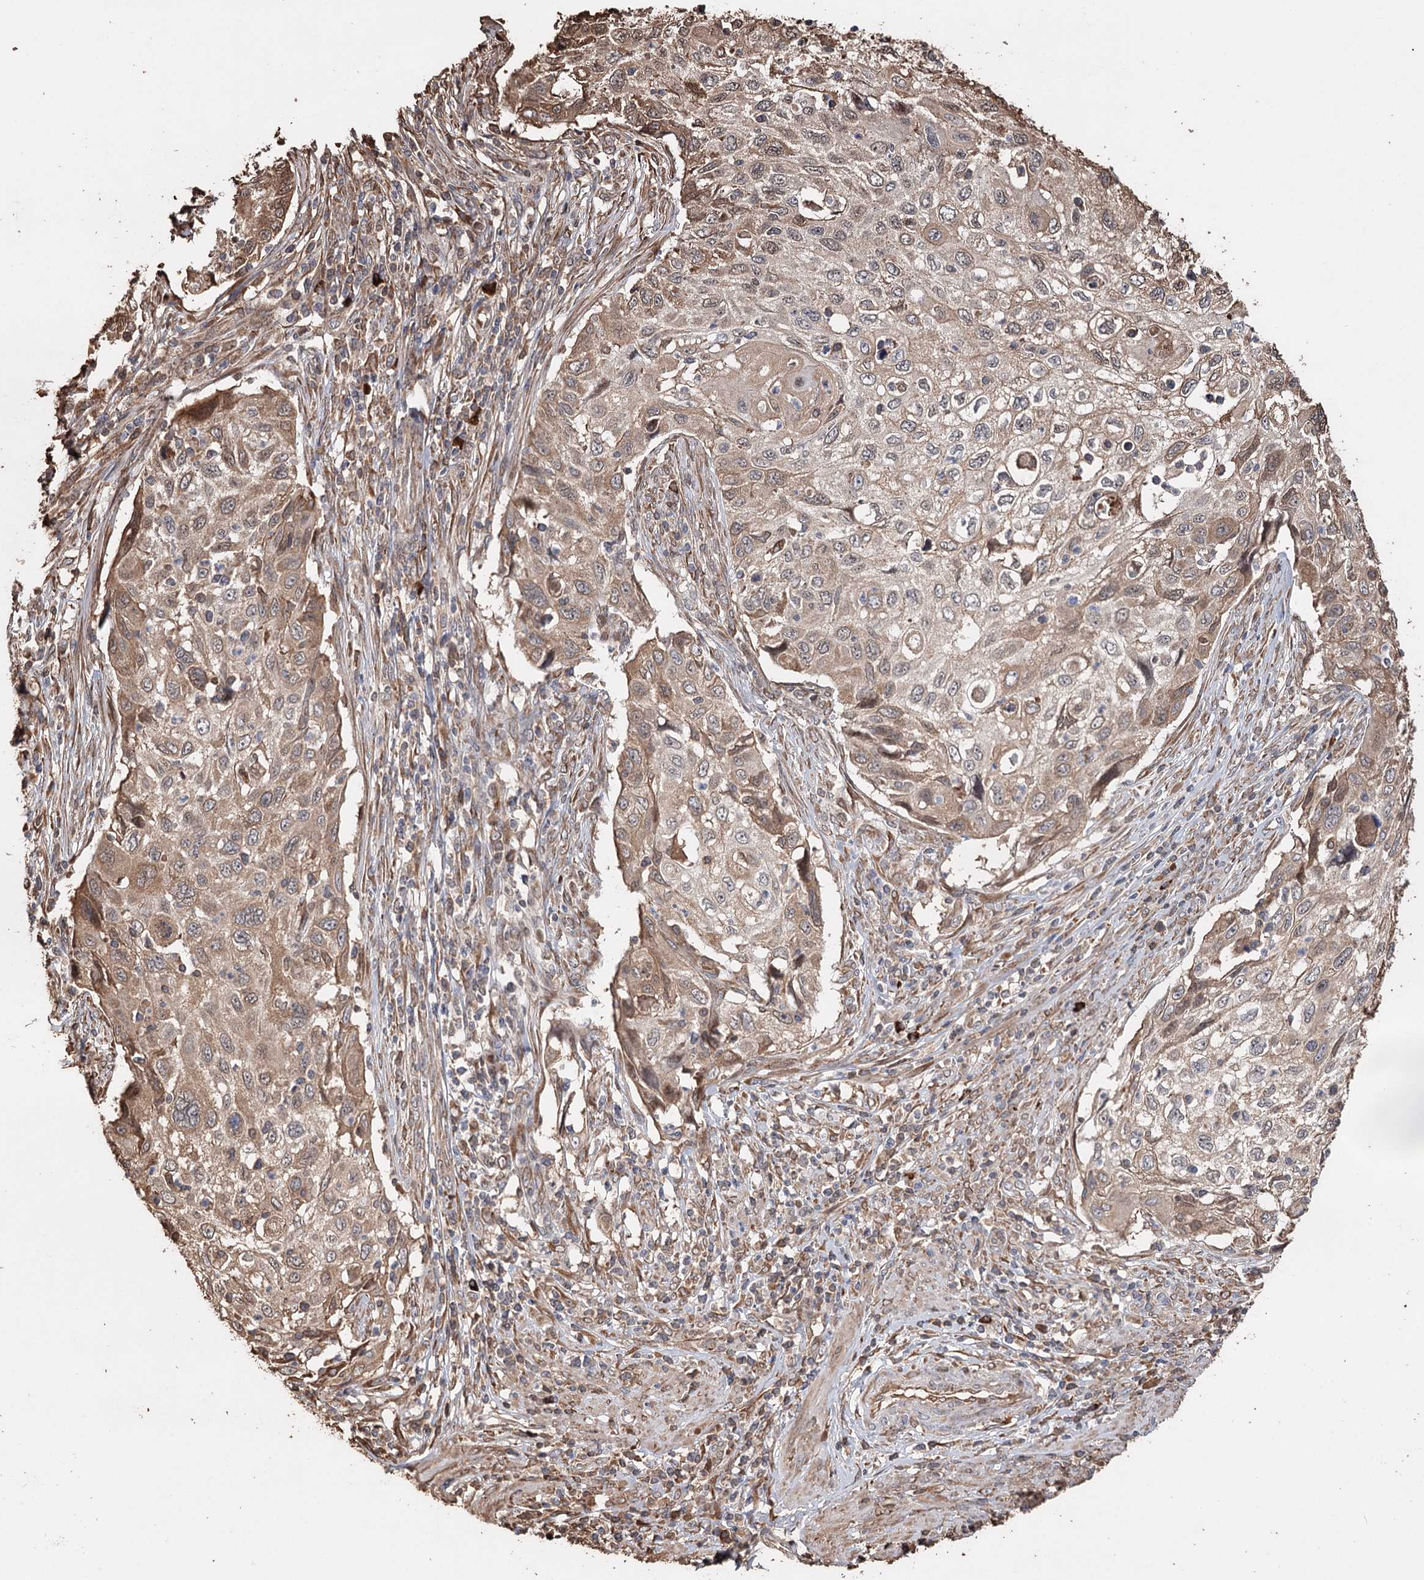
{"staining": {"intensity": "moderate", "quantity": ">75%", "location": "cytoplasmic/membranous,nuclear"}, "tissue": "cervical cancer", "cell_type": "Tumor cells", "image_type": "cancer", "snomed": [{"axis": "morphology", "description": "Squamous cell carcinoma, NOS"}, {"axis": "topography", "description": "Cervix"}], "caption": "The photomicrograph displays immunohistochemical staining of squamous cell carcinoma (cervical). There is moderate cytoplasmic/membranous and nuclear expression is seen in about >75% of tumor cells. (Brightfield microscopy of DAB IHC at high magnification).", "gene": "SYVN1", "patient": {"sex": "female", "age": 70}}